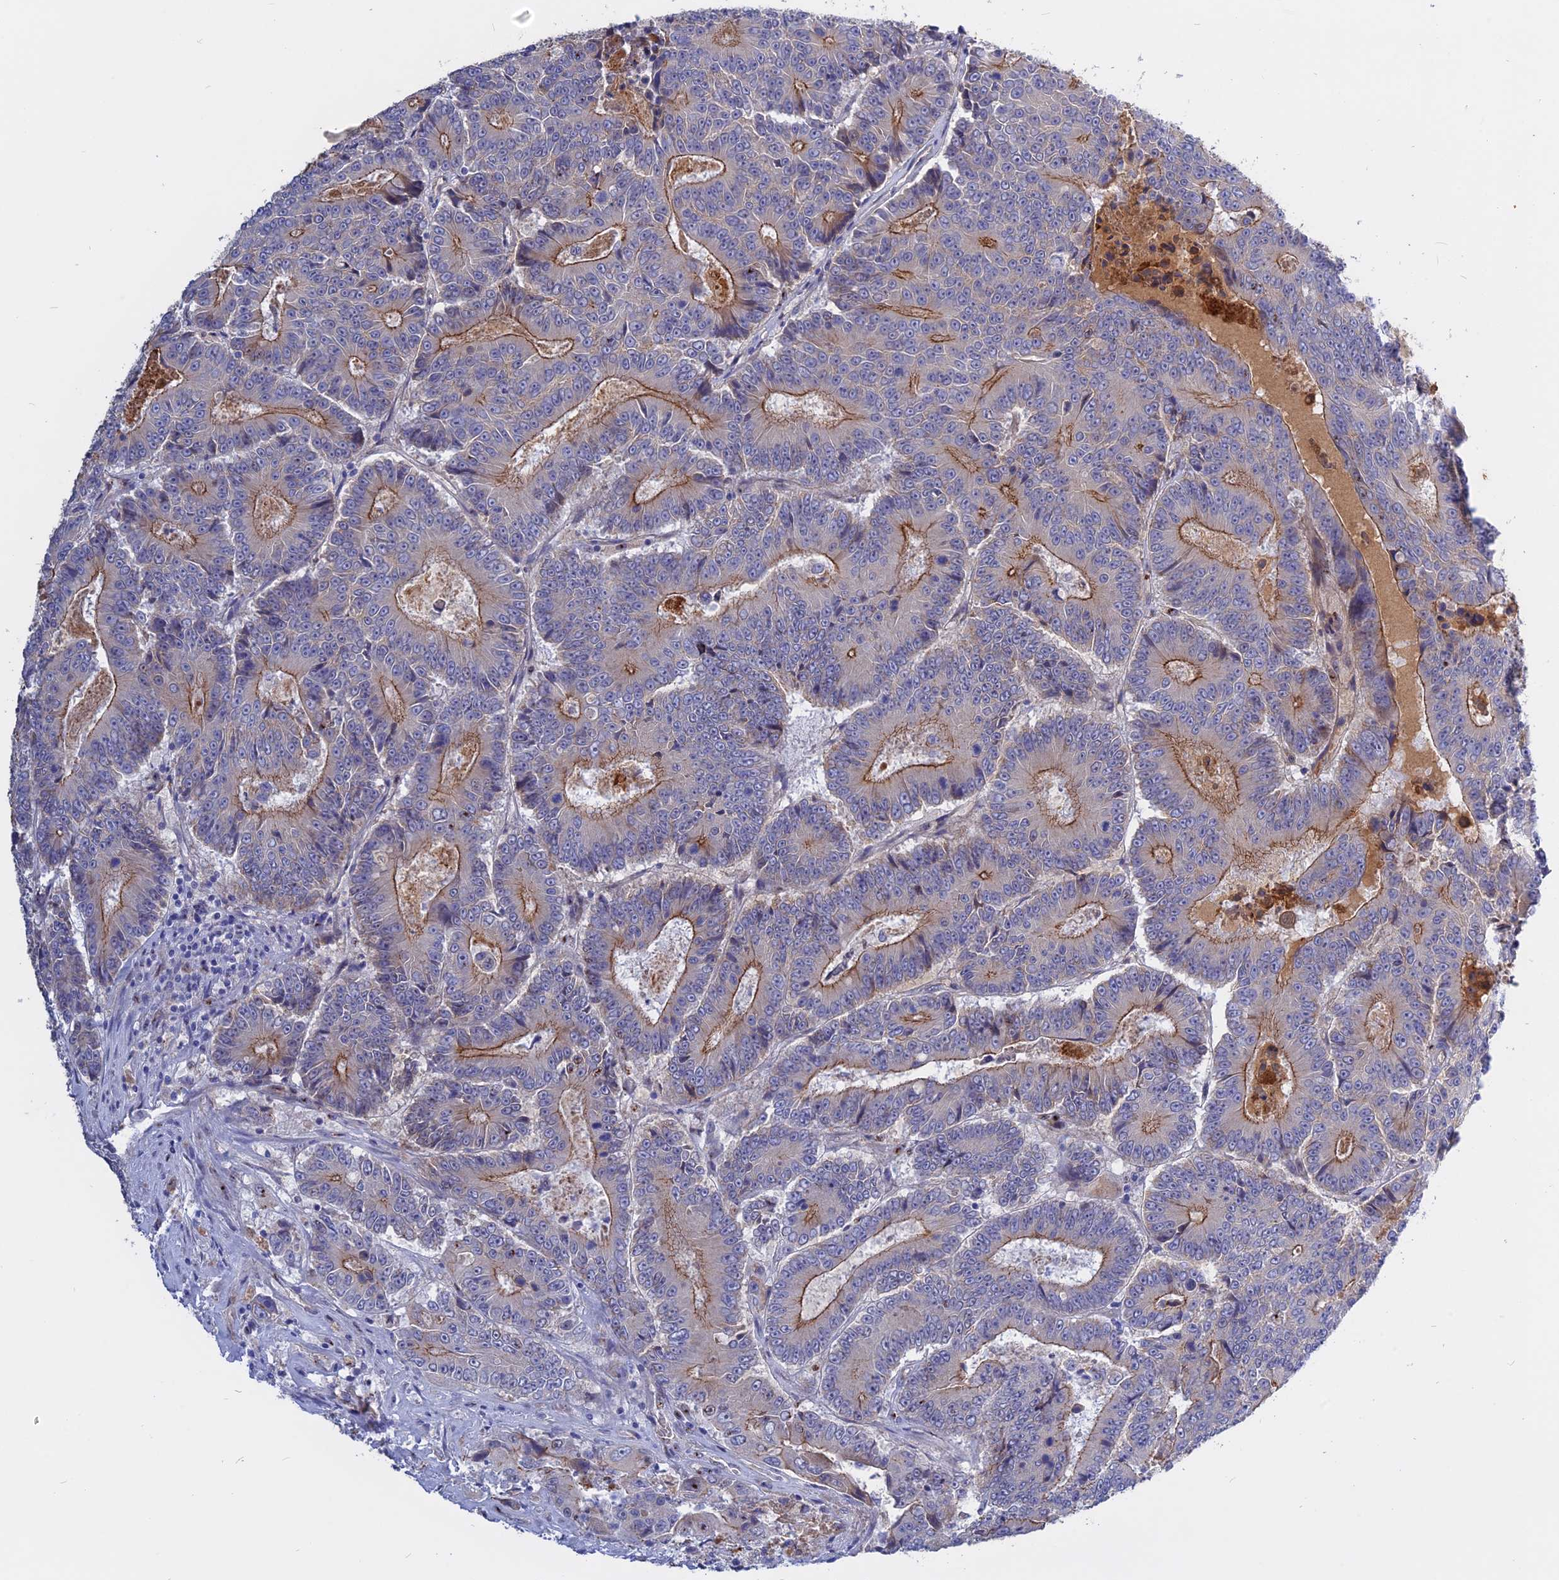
{"staining": {"intensity": "moderate", "quantity": "25%-75%", "location": "cytoplasmic/membranous"}, "tissue": "colorectal cancer", "cell_type": "Tumor cells", "image_type": "cancer", "snomed": [{"axis": "morphology", "description": "Adenocarcinoma, NOS"}, {"axis": "topography", "description": "Colon"}], "caption": "The photomicrograph reveals a brown stain indicating the presence of a protein in the cytoplasmic/membranous of tumor cells in colorectal cancer. The protein of interest is stained brown, and the nuclei are stained in blue (DAB (3,3'-diaminobenzidine) IHC with brightfield microscopy, high magnification).", "gene": "GK5", "patient": {"sex": "male", "age": 83}}